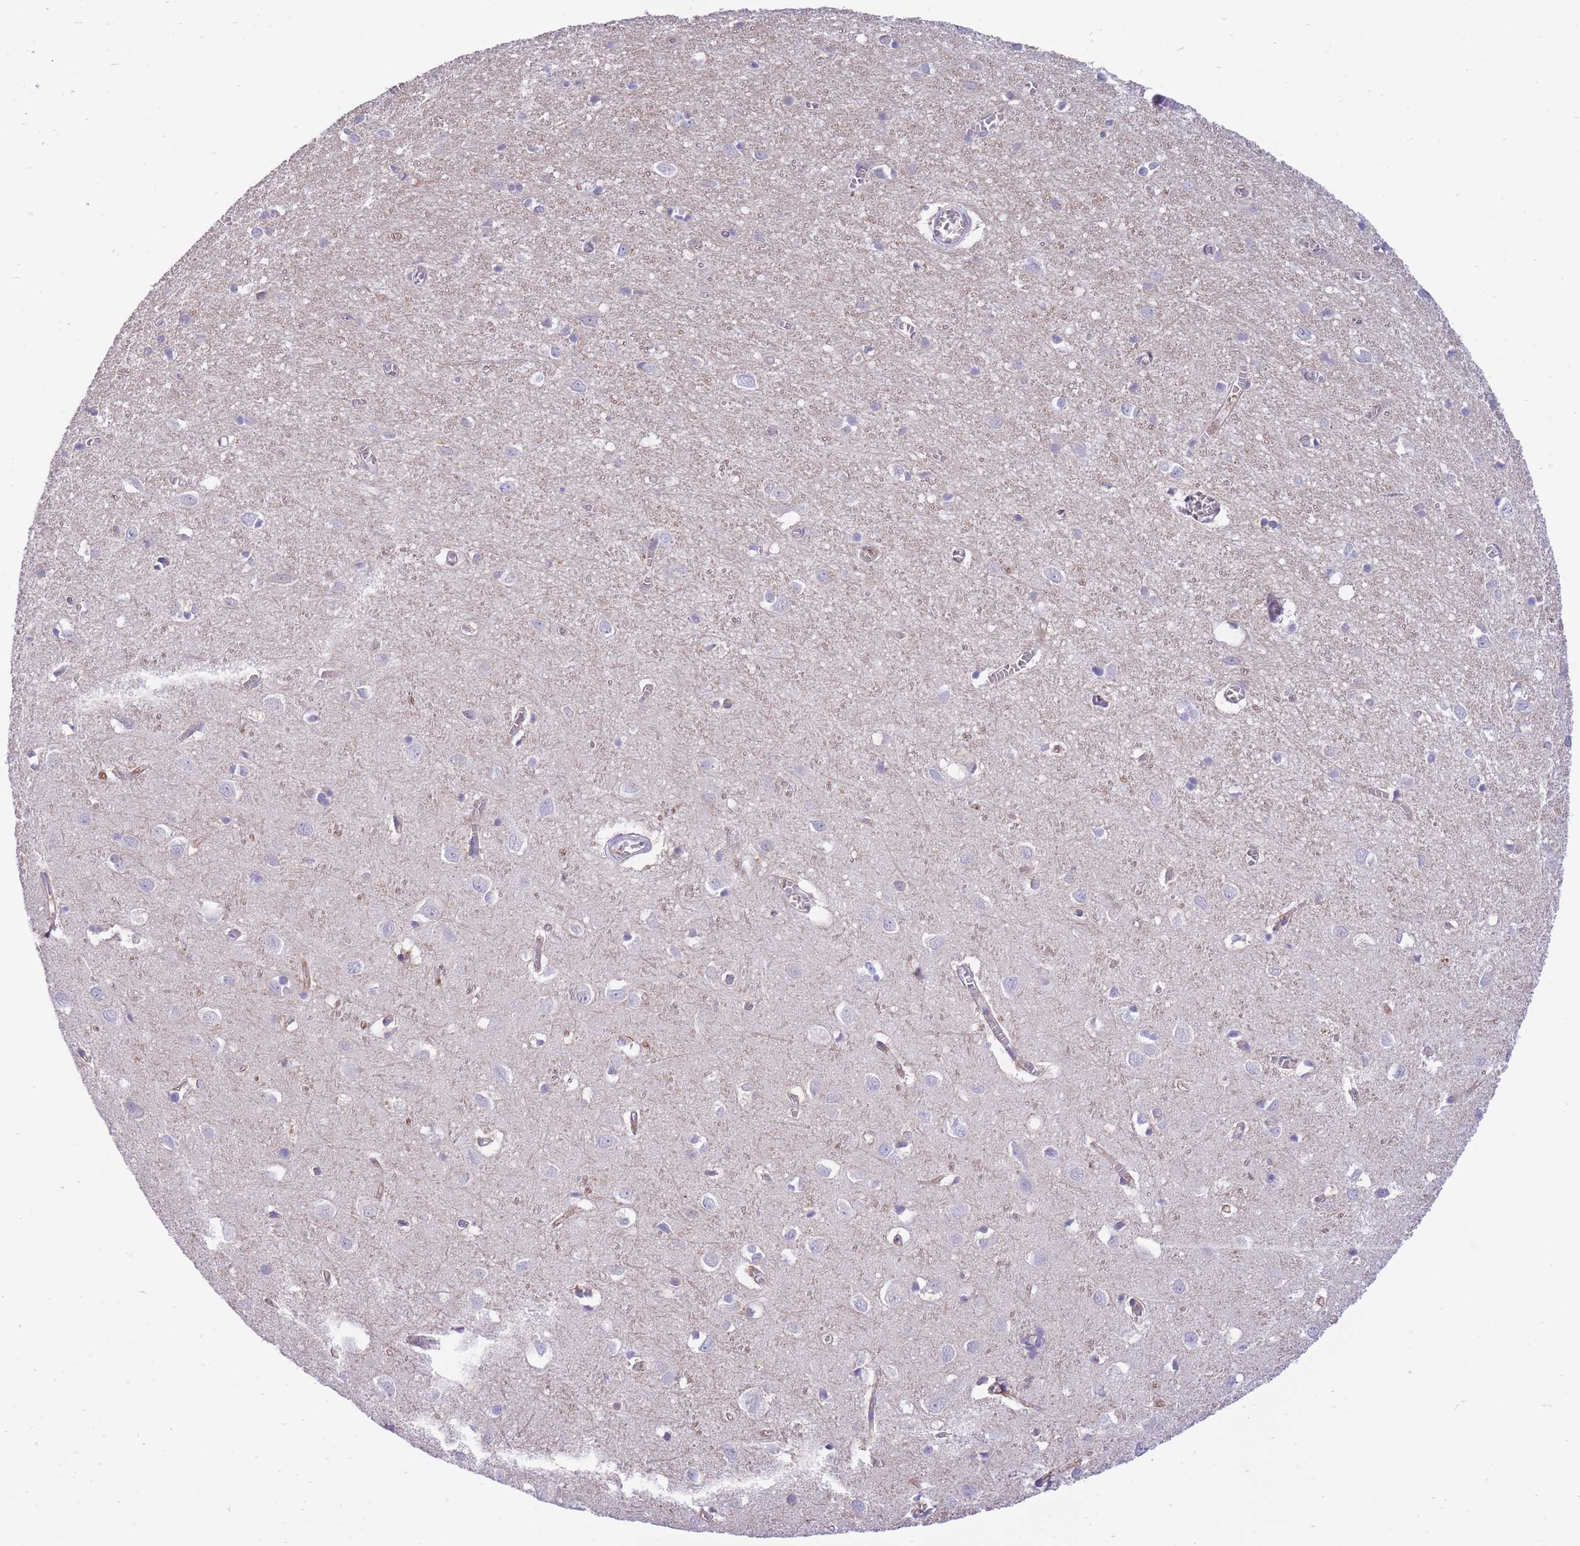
{"staining": {"intensity": "weak", "quantity": ">75%", "location": "cytoplasmic/membranous"}, "tissue": "cerebral cortex", "cell_type": "Endothelial cells", "image_type": "normal", "snomed": [{"axis": "morphology", "description": "Normal tissue, NOS"}, {"axis": "topography", "description": "Cerebral cortex"}], "caption": "This image reveals immunohistochemistry staining of benign cerebral cortex, with low weak cytoplasmic/membranous staining in approximately >75% of endothelial cells.", "gene": "NAMPT", "patient": {"sex": "female", "age": 64}}